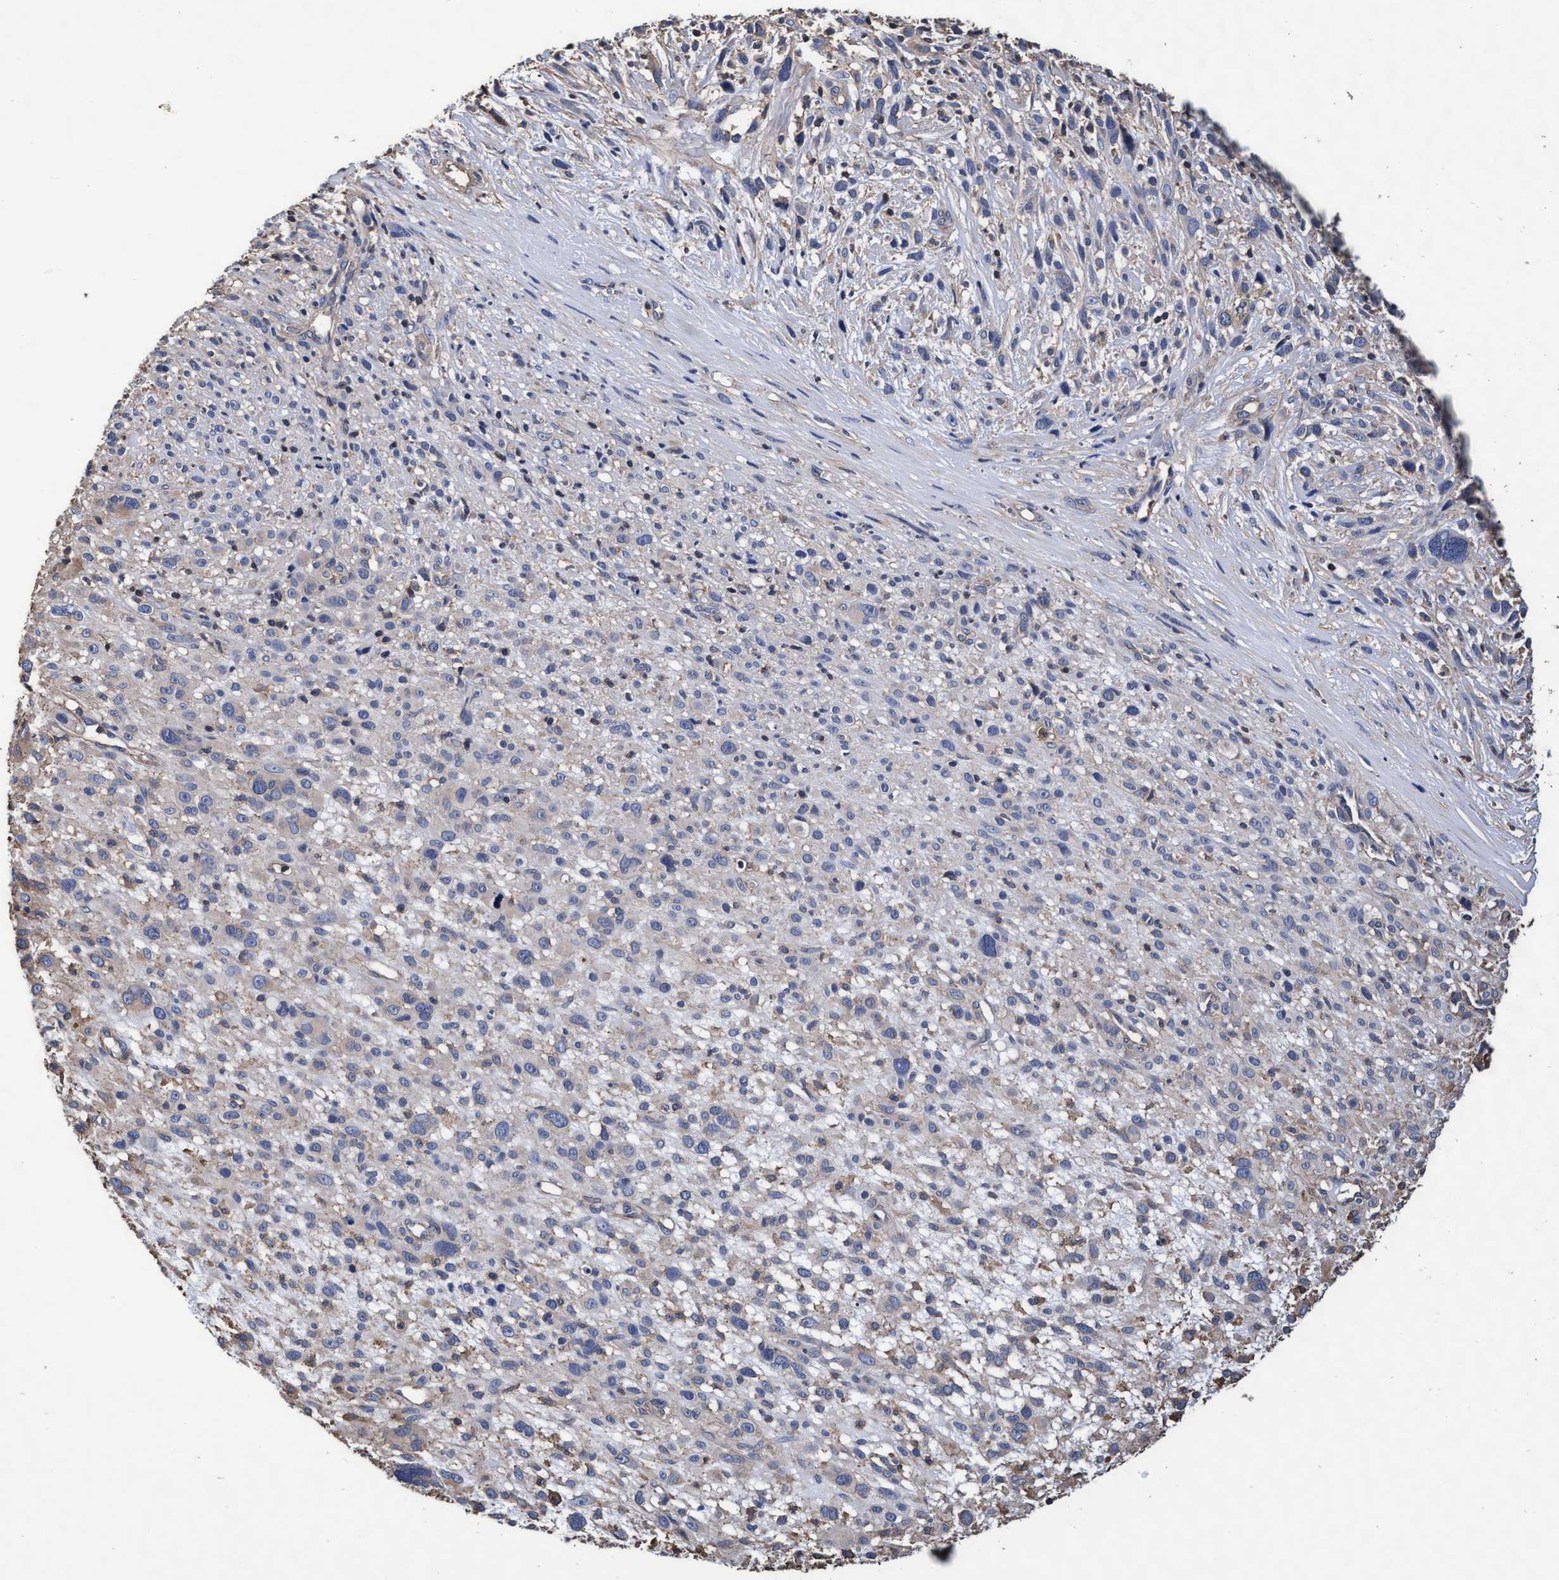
{"staining": {"intensity": "negative", "quantity": "none", "location": "none"}, "tissue": "melanoma", "cell_type": "Tumor cells", "image_type": "cancer", "snomed": [{"axis": "morphology", "description": "Malignant melanoma, NOS"}, {"axis": "topography", "description": "Skin"}], "caption": "IHC histopathology image of malignant melanoma stained for a protein (brown), which reveals no expression in tumor cells. (DAB (3,3'-diaminobenzidine) IHC visualized using brightfield microscopy, high magnification).", "gene": "GRHPR", "patient": {"sex": "female", "age": 55}}